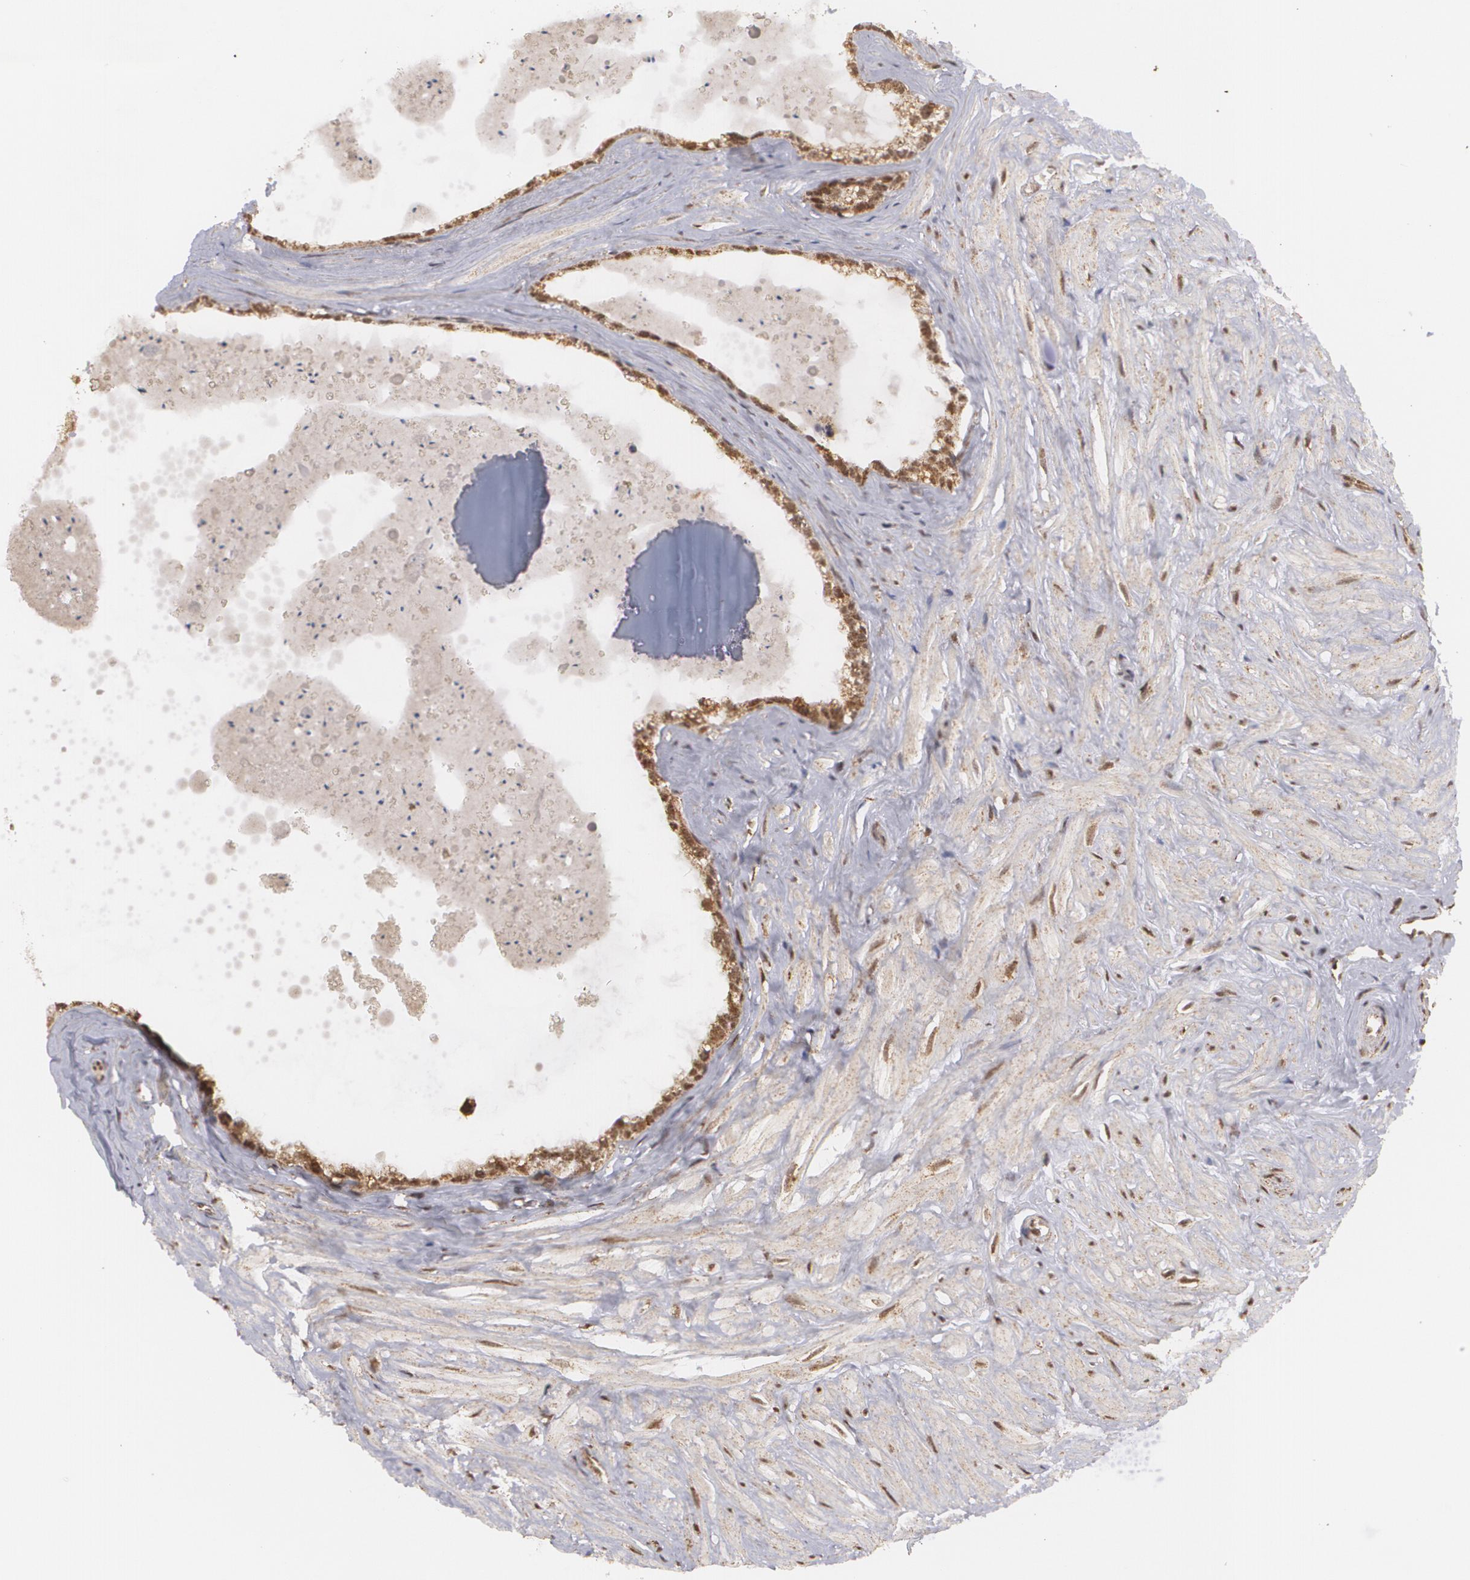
{"staining": {"intensity": "moderate", "quantity": ">75%", "location": "nuclear"}, "tissue": "seminal vesicle", "cell_type": "Glandular cells", "image_type": "normal", "snomed": [{"axis": "morphology", "description": "Normal tissue, NOS"}, {"axis": "topography", "description": "Seminal veicle"}], "caption": "Protein staining by immunohistochemistry displays moderate nuclear expression in approximately >75% of glandular cells in unremarkable seminal vesicle. The staining was performed using DAB (3,3'-diaminobenzidine), with brown indicating positive protein expression. Nuclei are stained blue with hematoxylin.", "gene": "MXD1", "patient": {"sex": "male", "age": 60}}